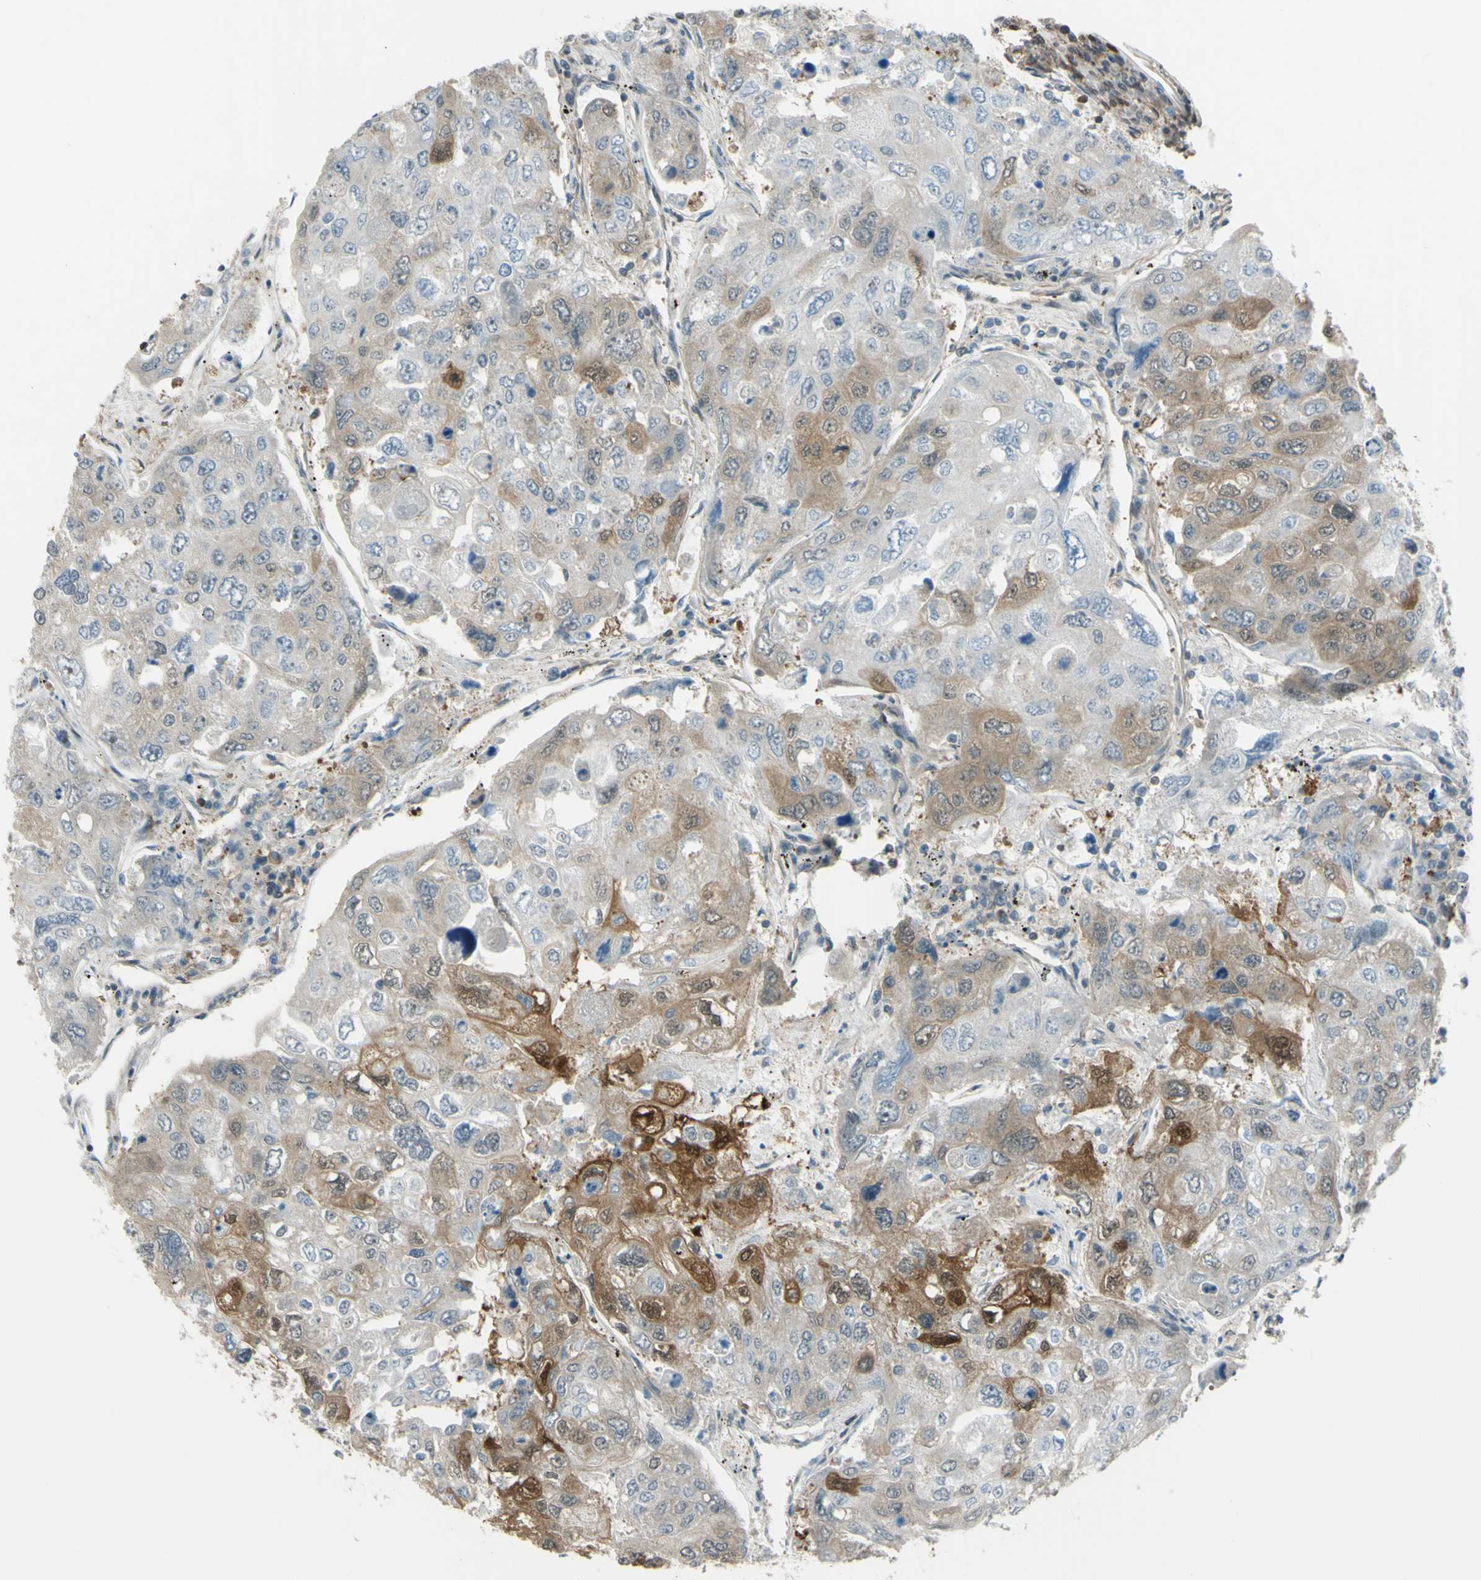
{"staining": {"intensity": "moderate", "quantity": "<25%", "location": "cytoplasmic/membranous"}, "tissue": "urothelial cancer", "cell_type": "Tumor cells", "image_type": "cancer", "snomed": [{"axis": "morphology", "description": "Urothelial carcinoma, High grade"}, {"axis": "topography", "description": "Lymph node"}, {"axis": "topography", "description": "Urinary bladder"}], "caption": "Human urothelial cancer stained for a protein (brown) shows moderate cytoplasmic/membranous positive staining in approximately <25% of tumor cells.", "gene": "YWHAQ", "patient": {"sex": "male", "age": 51}}